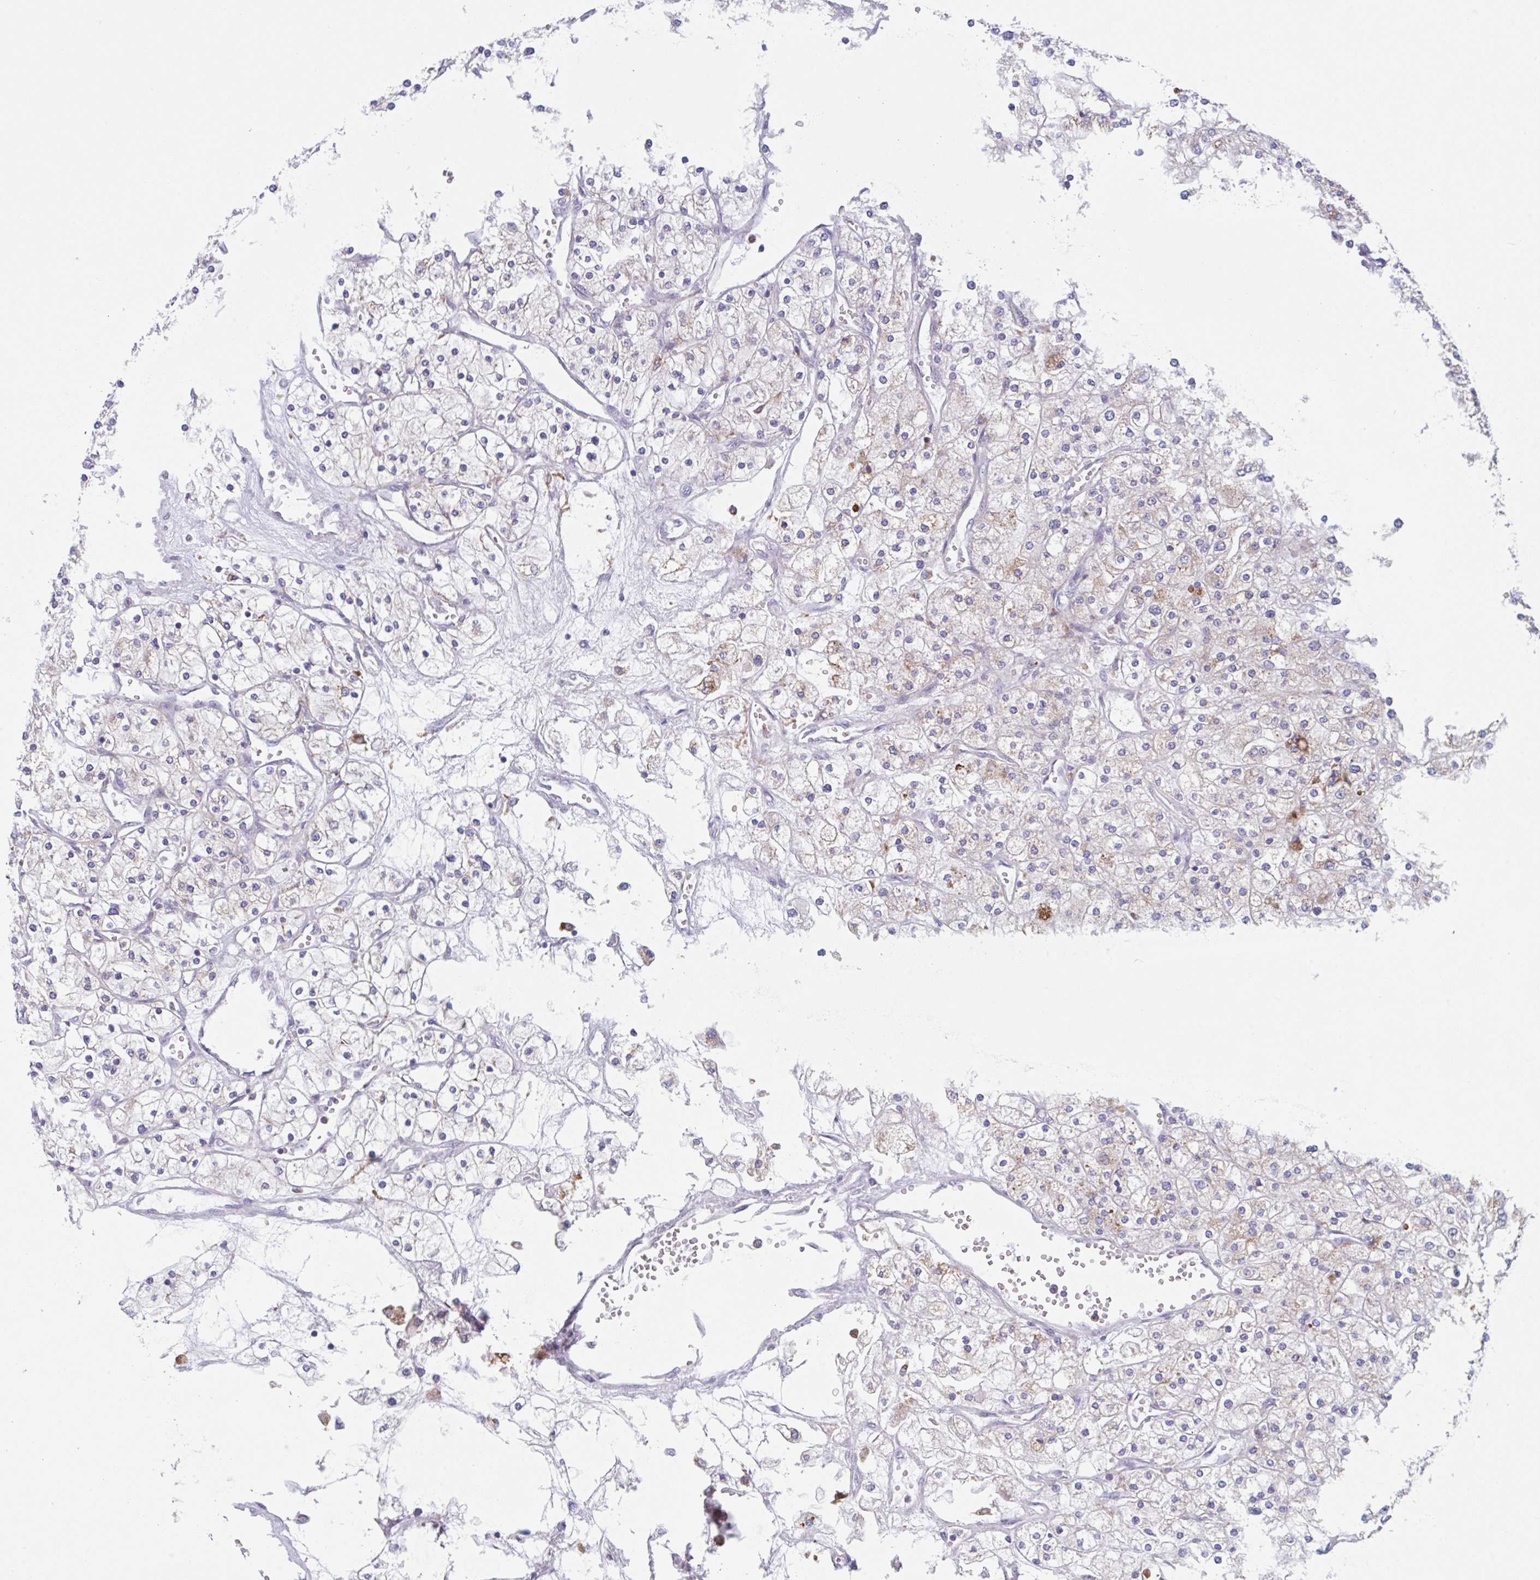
{"staining": {"intensity": "weak", "quantity": "25%-75%", "location": "cytoplasmic/membranous"}, "tissue": "renal cancer", "cell_type": "Tumor cells", "image_type": "cancer", "snomed": [{"axis": "morphology", "description": "Adenocarcinoma, NOS"}, {"axis": "topography", "description": "Kidney"}], "caption": "Renal cancer (adenocarcinoma) stained for a protein (brown) displays weak cytoplasmic/membranous positive expression in about 25%-75% of tumor cells.", "gene": "NIPSNAP1", "patient": {"sex": "male", "age": 80}}